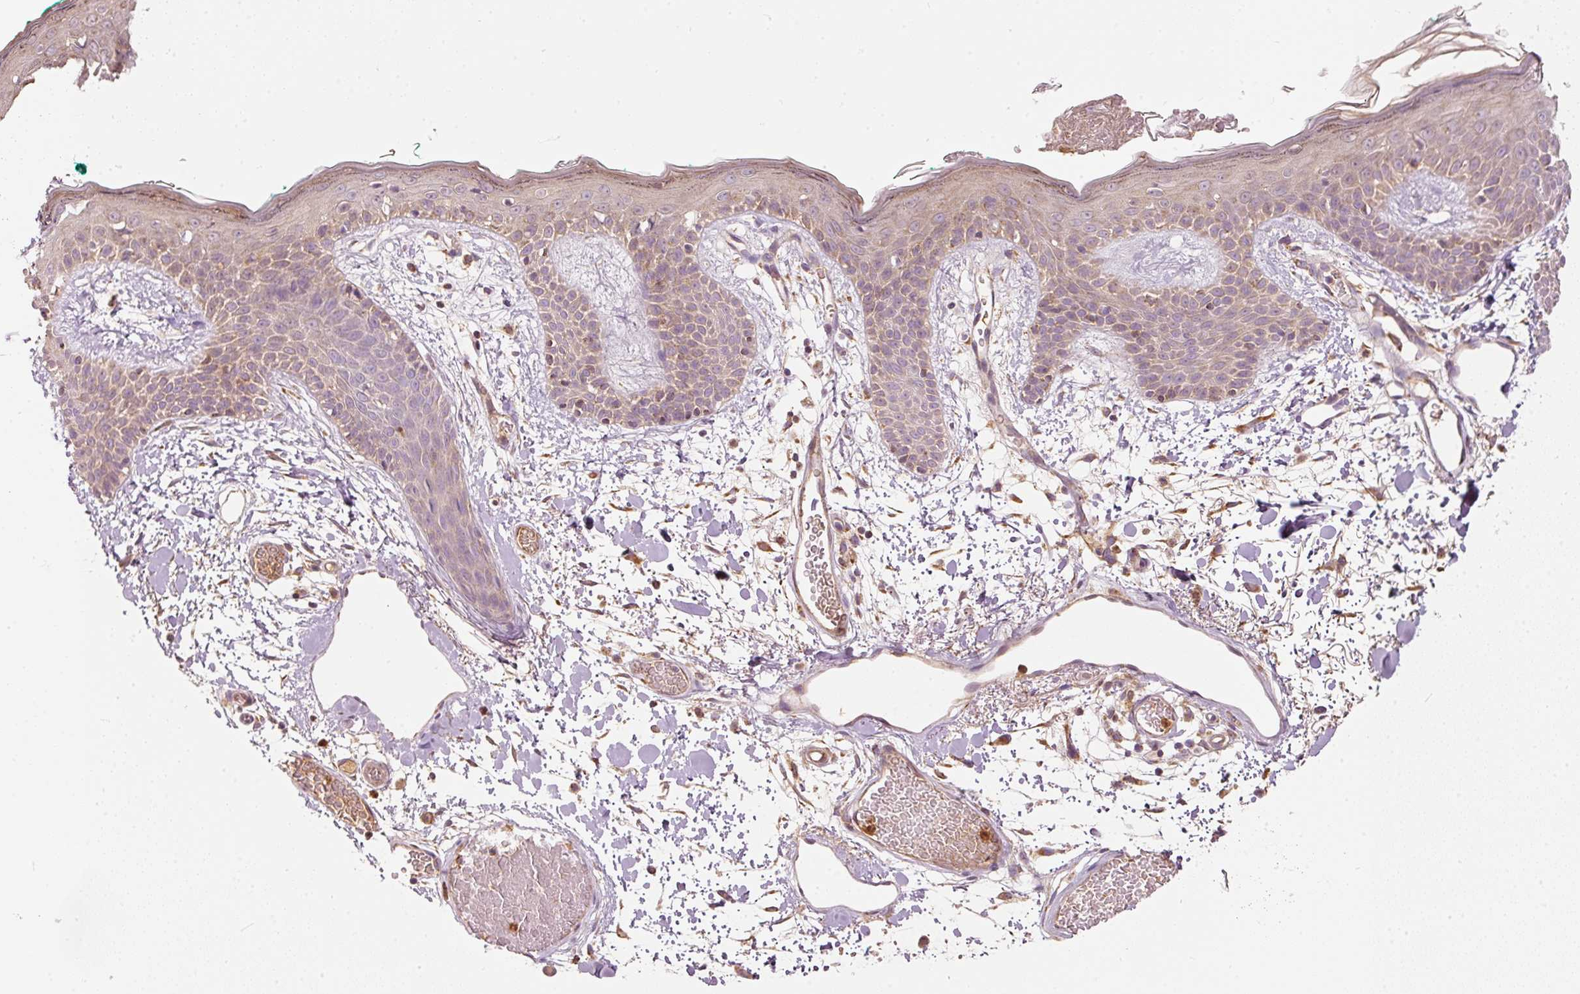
{"staining": {"intensity": "moderate", "quantity": ">75%", "location": "cytoplasmic/membranous"}, "tissue": "skin", "cell_type": "Fibroblasts", "image_type": "normal", "snomed": [{"axis": "morphology", "description": "Normal tissue, NOS"}, {"axis": "topography", "description": "Skin"}], "caption": "Protein expression analysis of normal skin exhibits moderate cytoplasmic/membranous staining in approximately >75% of fibroblasts.", "gene": "PSENEN", "patient": {"sex": "male", "age": 79}}